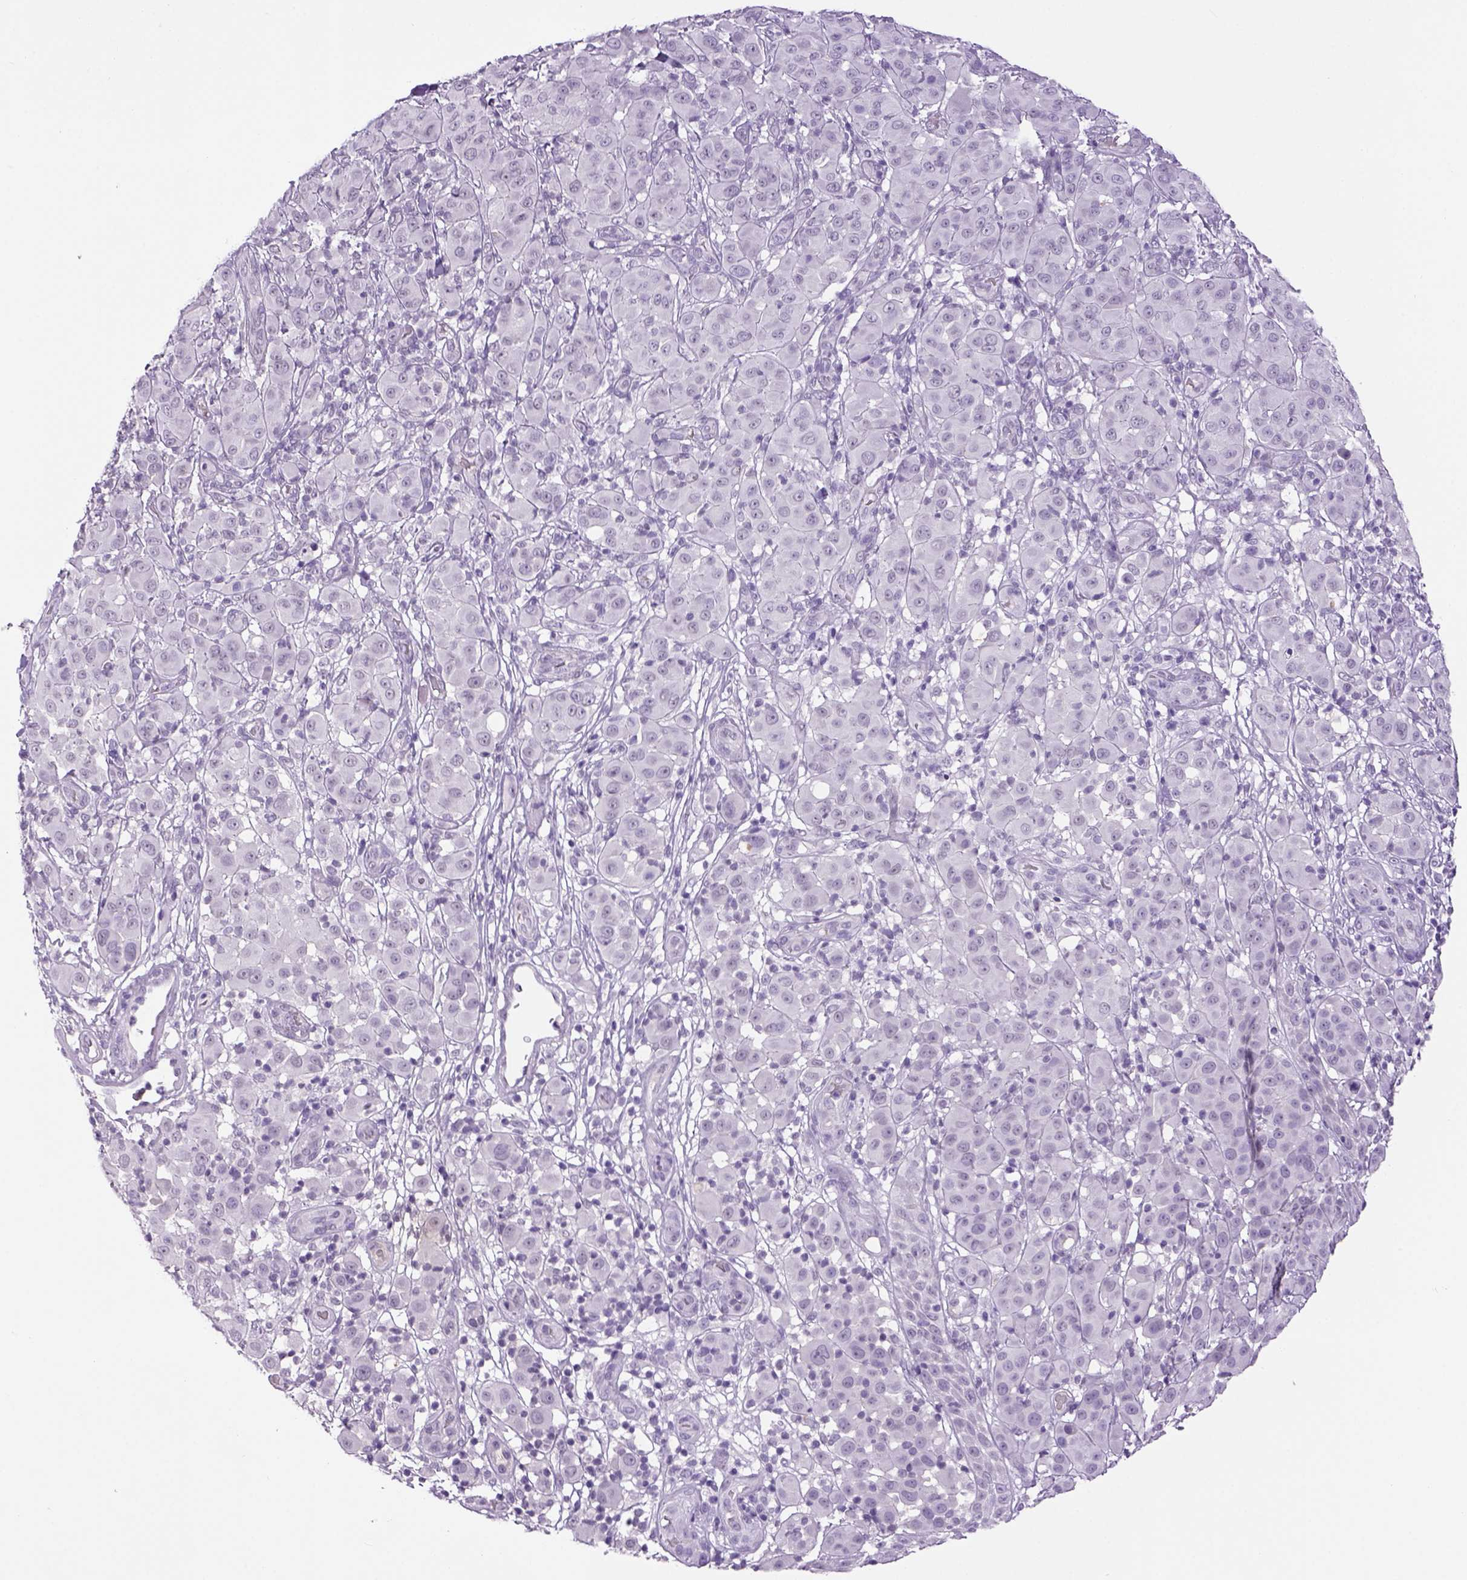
{"staining": {"intensity": "negative", "quantity": "none", "location": "none"}, "tissue": "melanoma", "cell_type": "Tumor cells", "image_type": "cancer", "snomed": [{"axis": "morphology", "description": "Malignant melanoma, NOS"}, {"axis": "topography", "description": "Skin"}], "caption": "An immunohistochemistry micrograph of melanoma is shown. There is no staining in tumor cells of melanoma.", "gene": "DBH", "patient": {"sex": "female", "age": 87}}